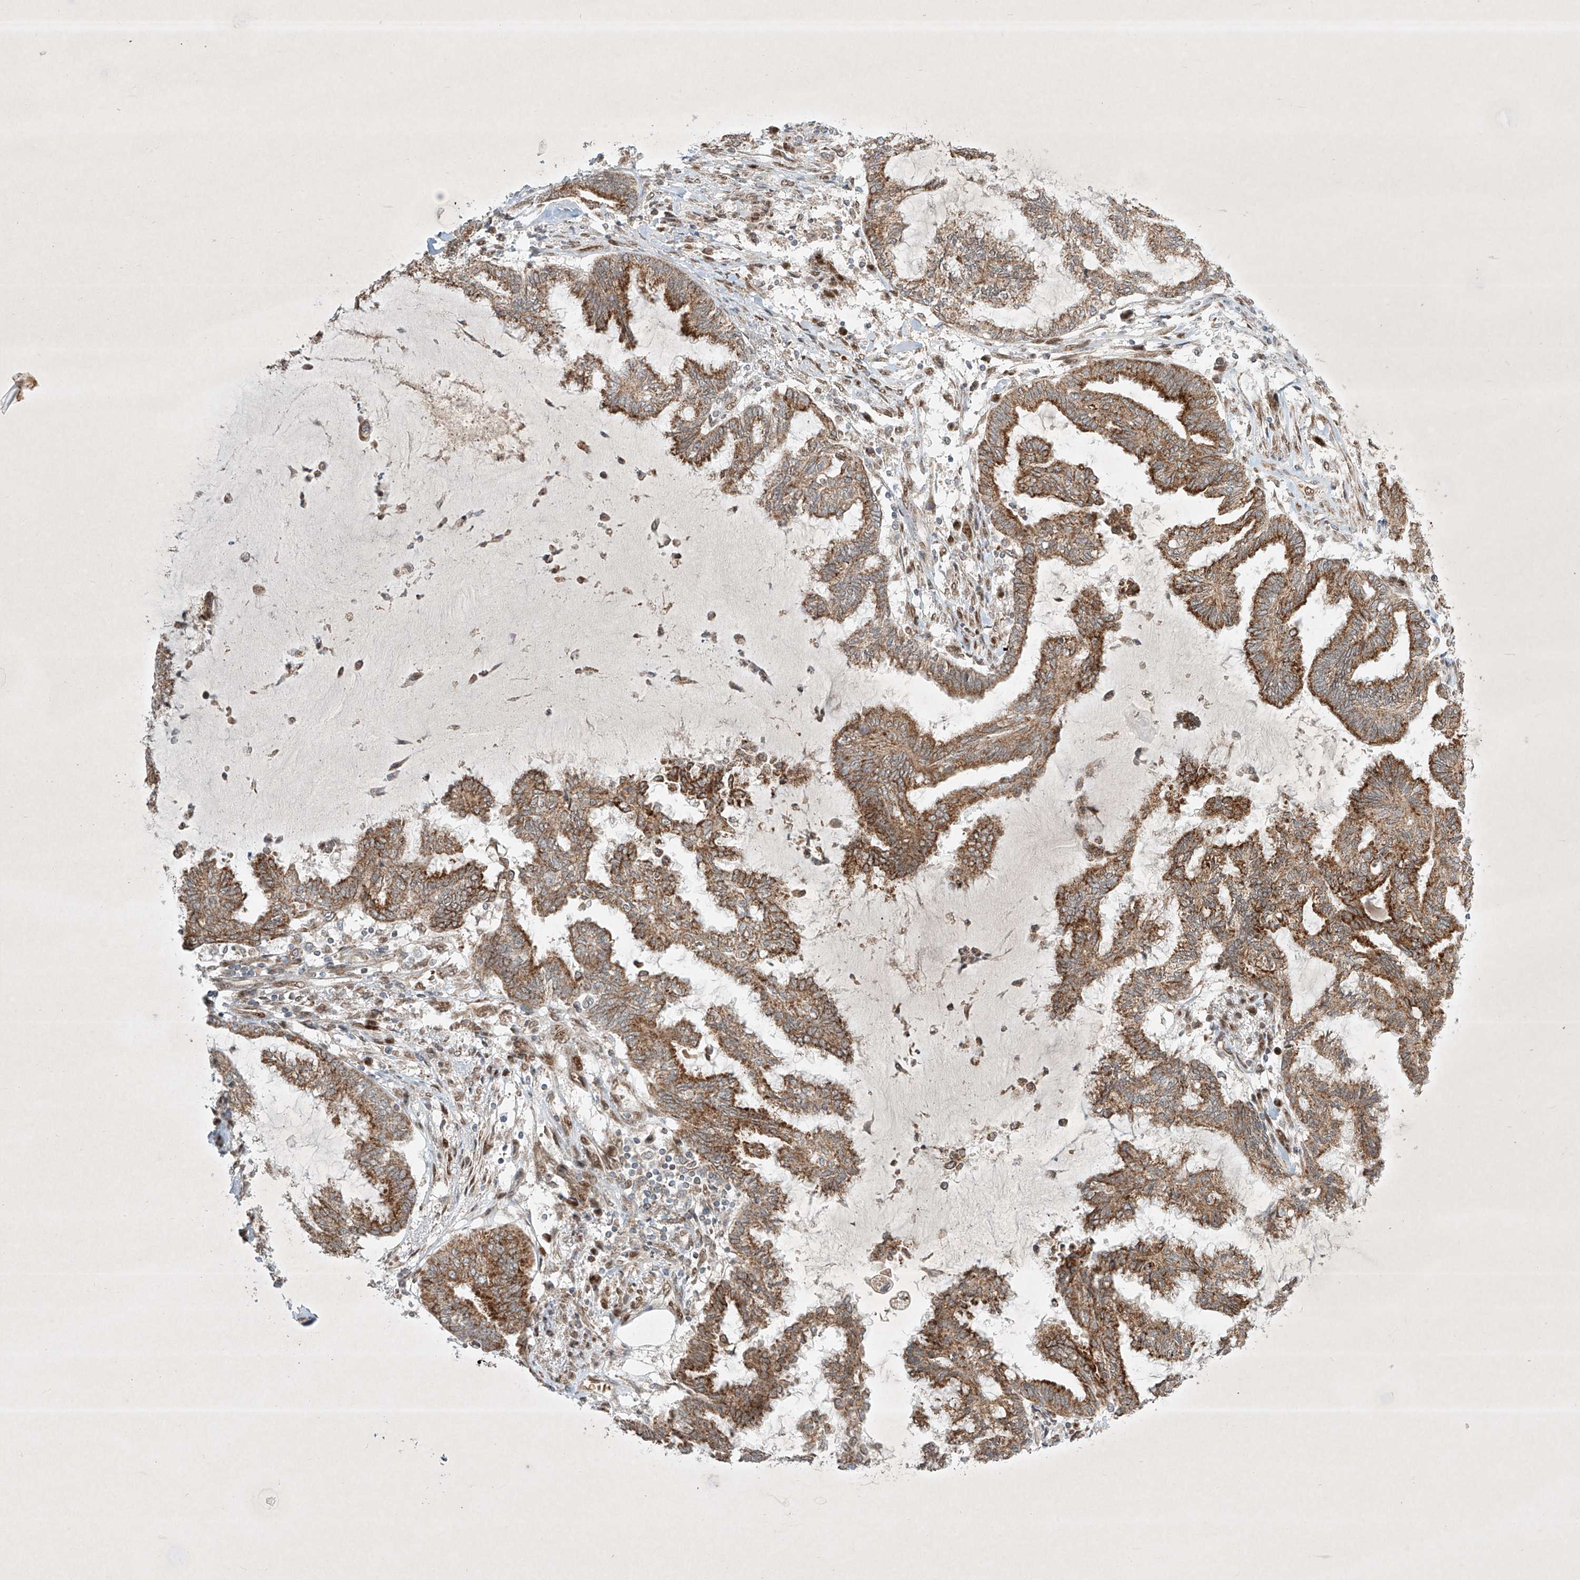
{"staining": {"intensity": "moderate", "quantity": ">75%", "location": "cytoplasmic/membranous"}, "tissue": "endometrial cancer", "cell_type": "Tumor cells", "image_type": "cancer", "snomed": [{"axis": "morphology", "description": "Adenocarcinoma, NOS"}, {"axis": "topography", "description": "Endometrium"}], "caption": "A photomicrograph of adenocarcinoma (endometrial) stained for a protein displays moderate cytoplasmic/membranous brown staining in tumor cells.", "gene": "EPG5", "patient": {"sex": "female", "age": 86}}